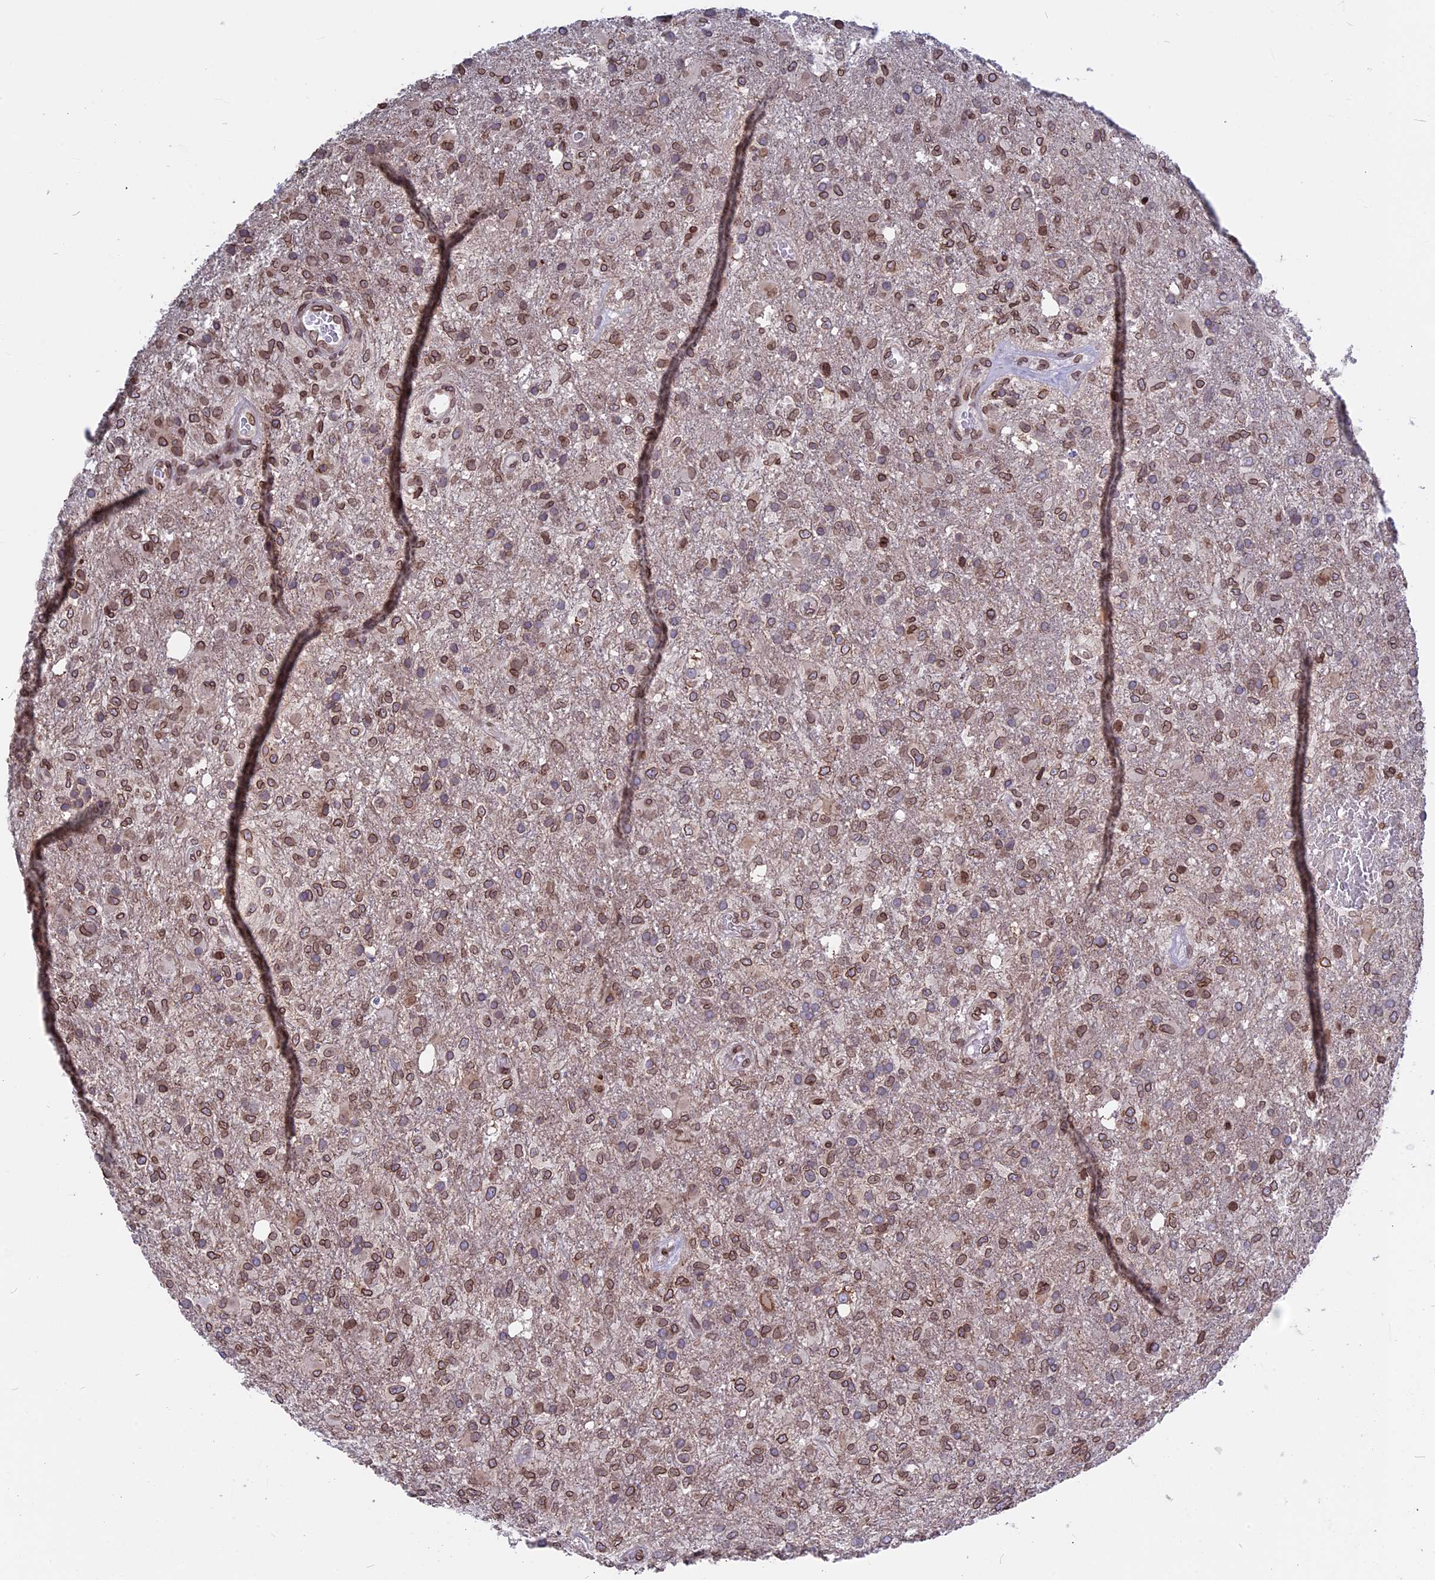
{"staining": {"intensity": "moderate", "quantity": ">75%", "location": "cytoplasmic/membranous,nuclear"}, "tissue": "glioma", "cell_type": "Tumor cells", "image_type": "cancer", "snomed": [{"axis": "morphology", "description": "Glioma, malignant, High grade"}, {"axis": "topography", "description": "Brain"}], "caption": "A medium amount of moderate cytoplasmic/membranous and nuclear expression is present in approximately >75% of tumor cells in glioma tissue.", "gene": "PTCHD4", "patient": {"sex": "female", "age": 74}}